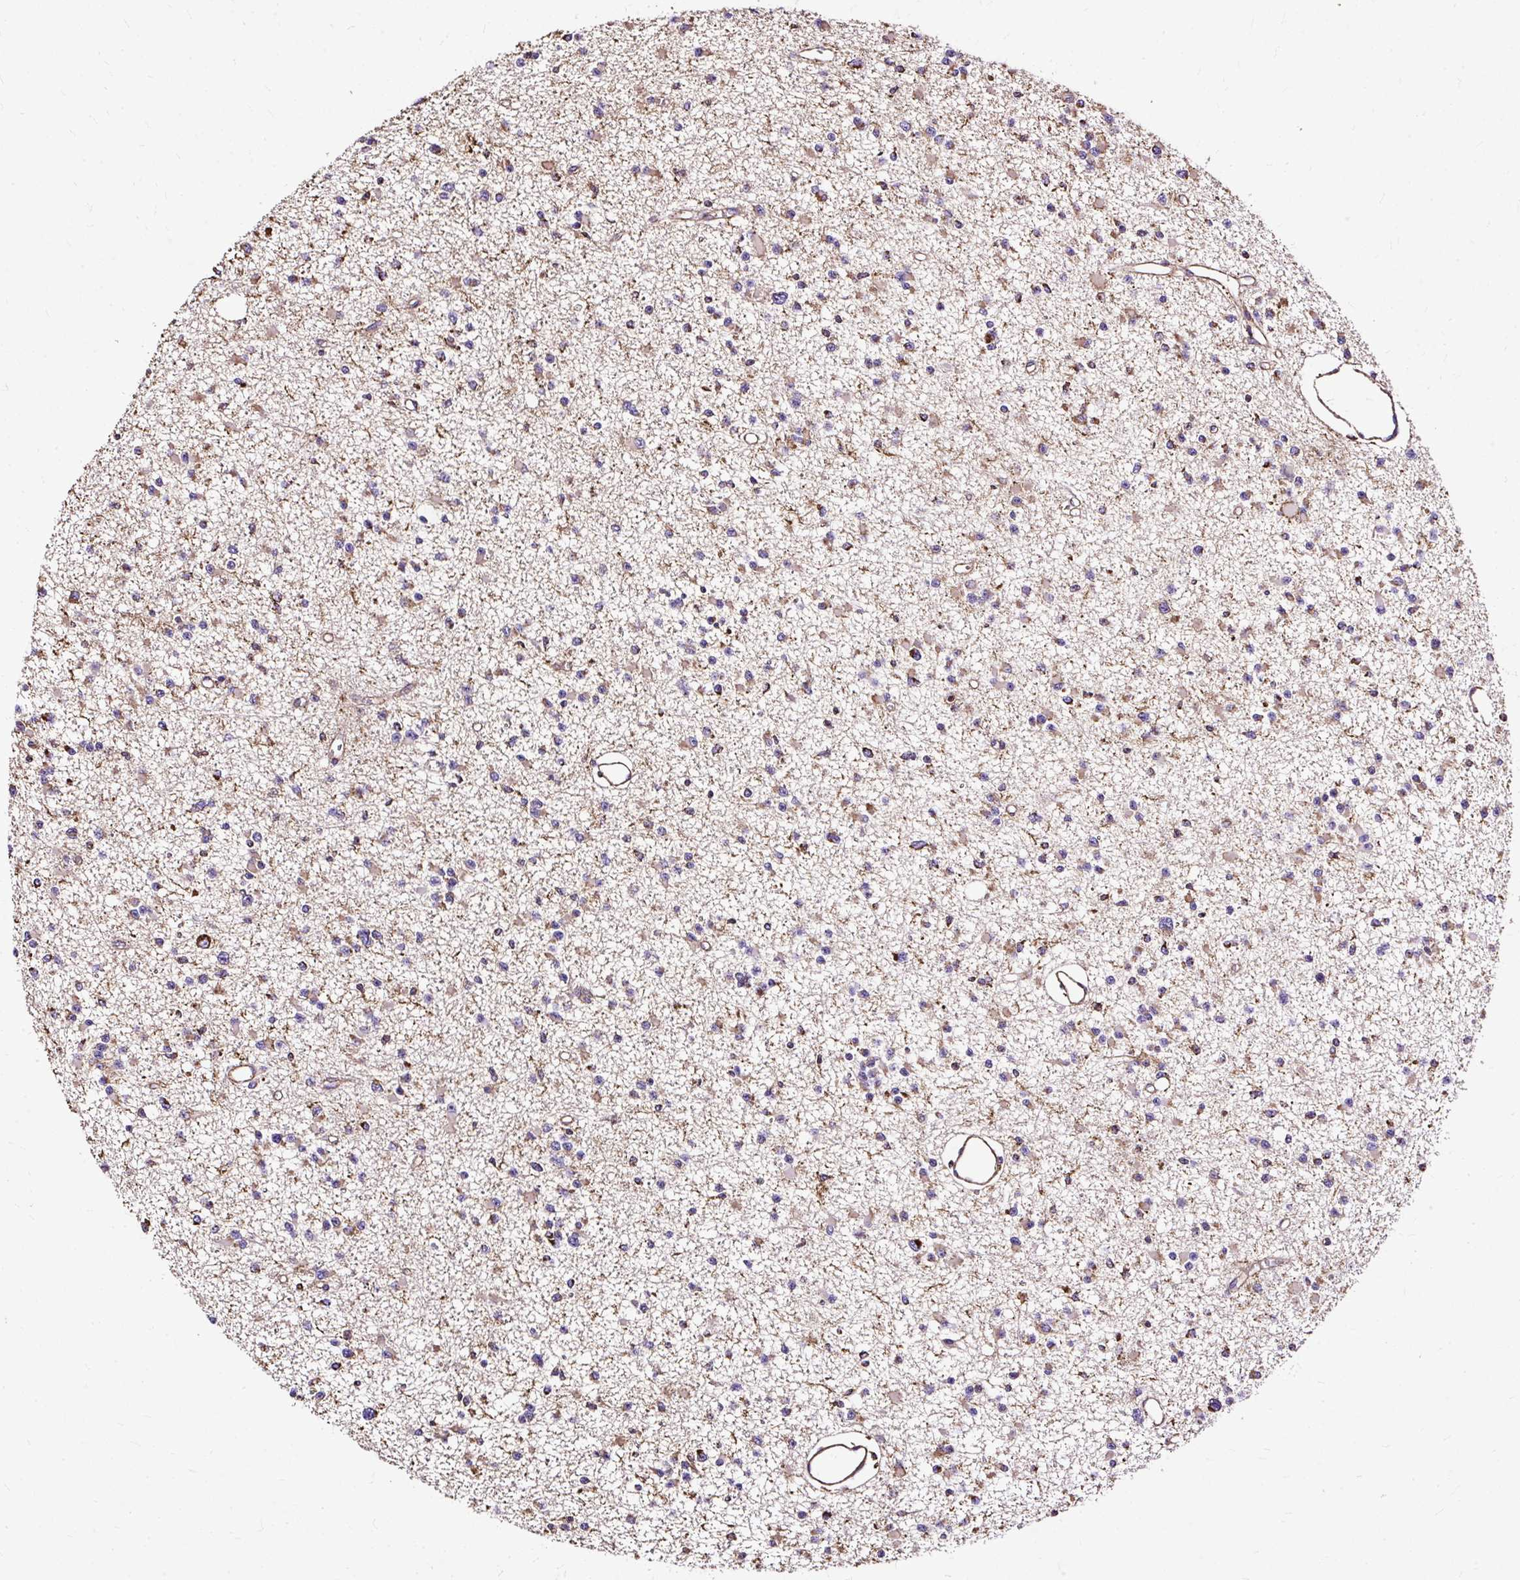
{"staining": {"intensity": "moderate", "quantity": "25%-75%", "location": "cytoplasmic/membranous"}, "tissue": "glioma", "cell_type": "Tumor cells", "image_type": "cancer", "snomed": [{"axis": "morphology", "description": "Glioma, malignant, Low grade"}, {"axis": "topography", "description": "Brain"}], "caption": "Protein expression by immunohistochemistry shows moderate cytoplasmic/membranous staining in approximately 25%-75% of tumor cells in malignant low-grade glioma. The protein is stained brown, and the nuclei are stained in blue (DAB IHC with brightfield microscopy, high magnification).", "gene": "KLHL11", "patient": {"sex": "female", "age": 22}}